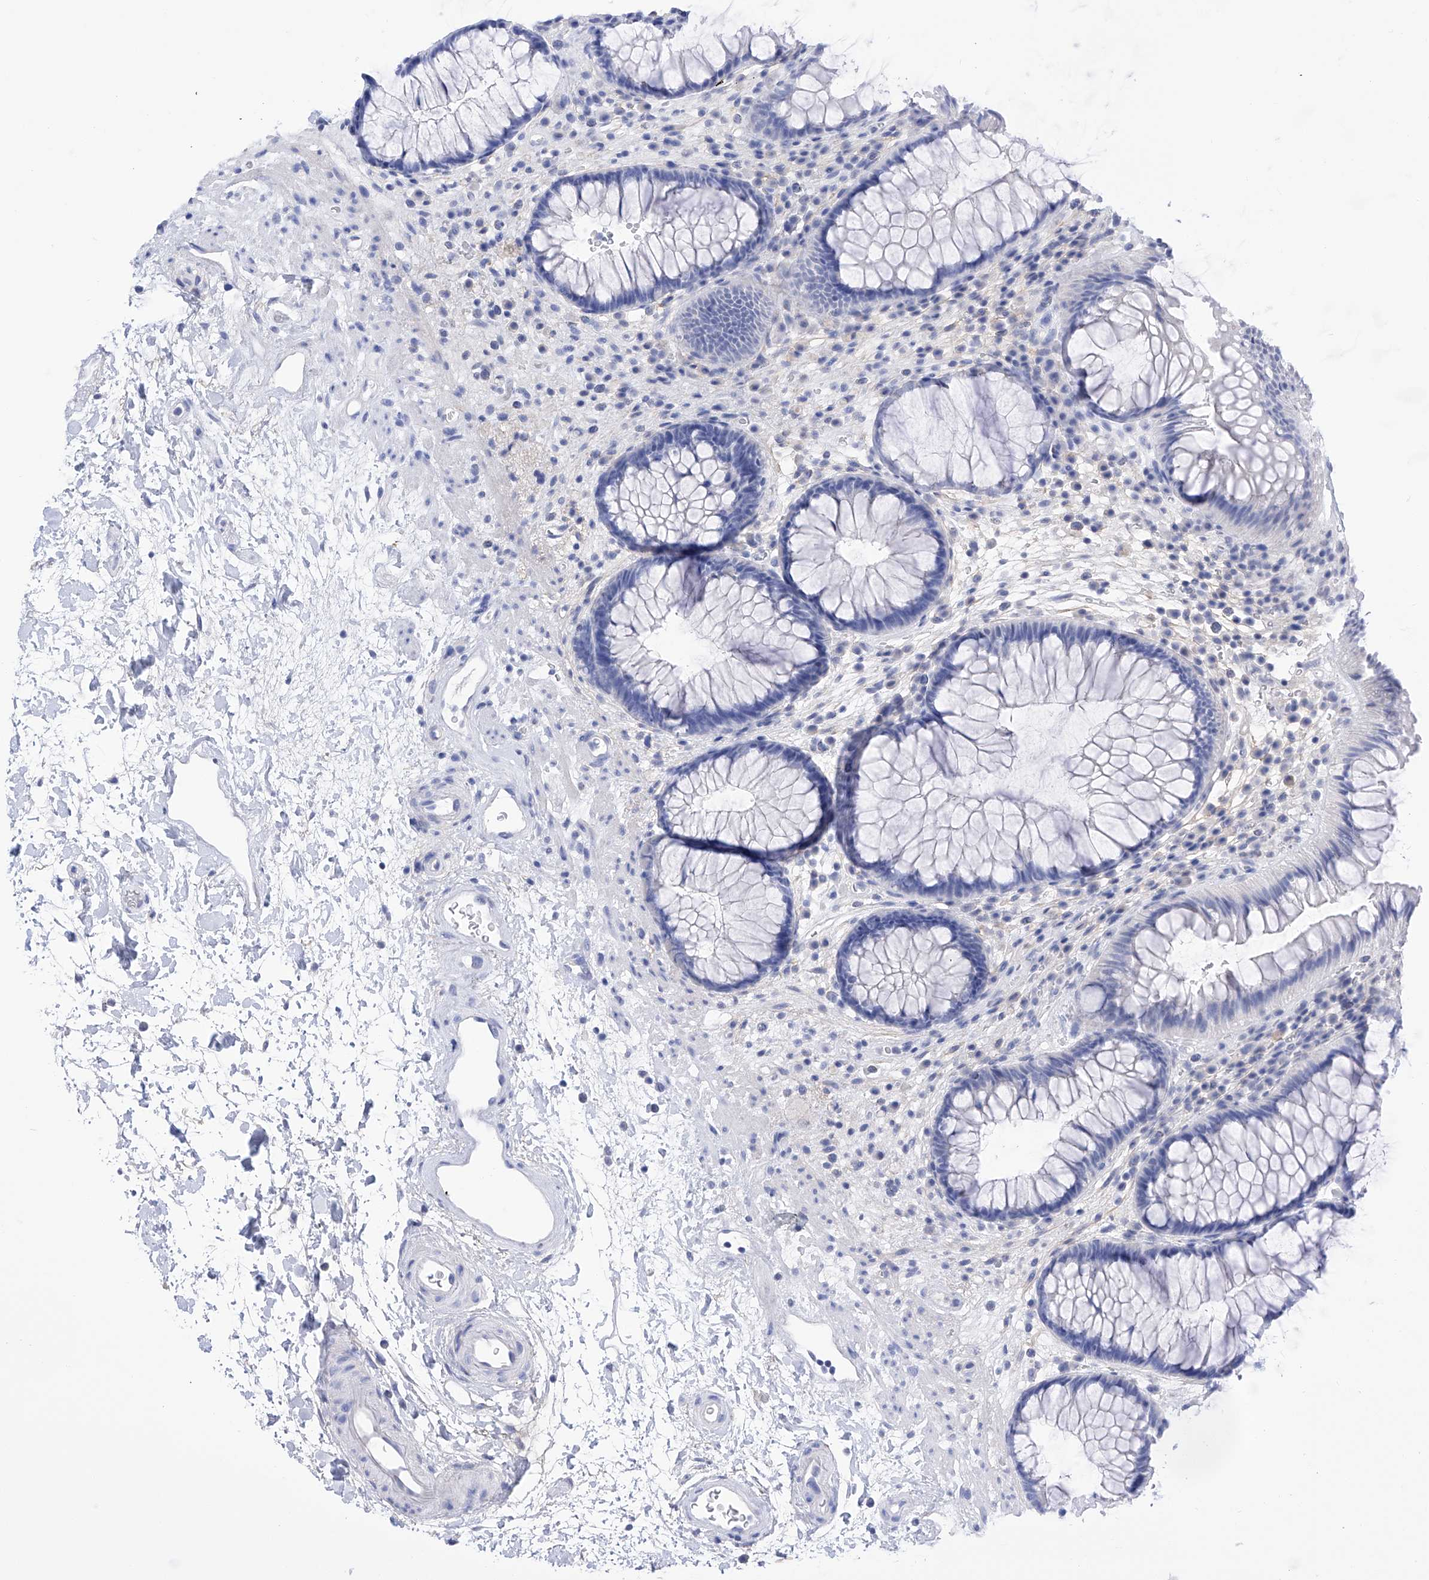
{"staining": {"intensity": "negative", "quantity": "none", "location": "none"}, "tissue": "rectum", "cell_type": "Glandular cells", "image_type": "normal", "snomed": [{"axis": "morphology", "description": "Normal tissue, NOS"}, {"axis": "topography", "description": "Rectum"}], "caption": "The IHC photomicrograph has no significant expression in glandular cells of rectum. The staining is performed using DAB (3,3'-diaminobenzidine) brown chromogen with nuclei counter-stained in using hematoxylin.", "gene": "FLG", "patient": {"sex": "male", "age": 51}}